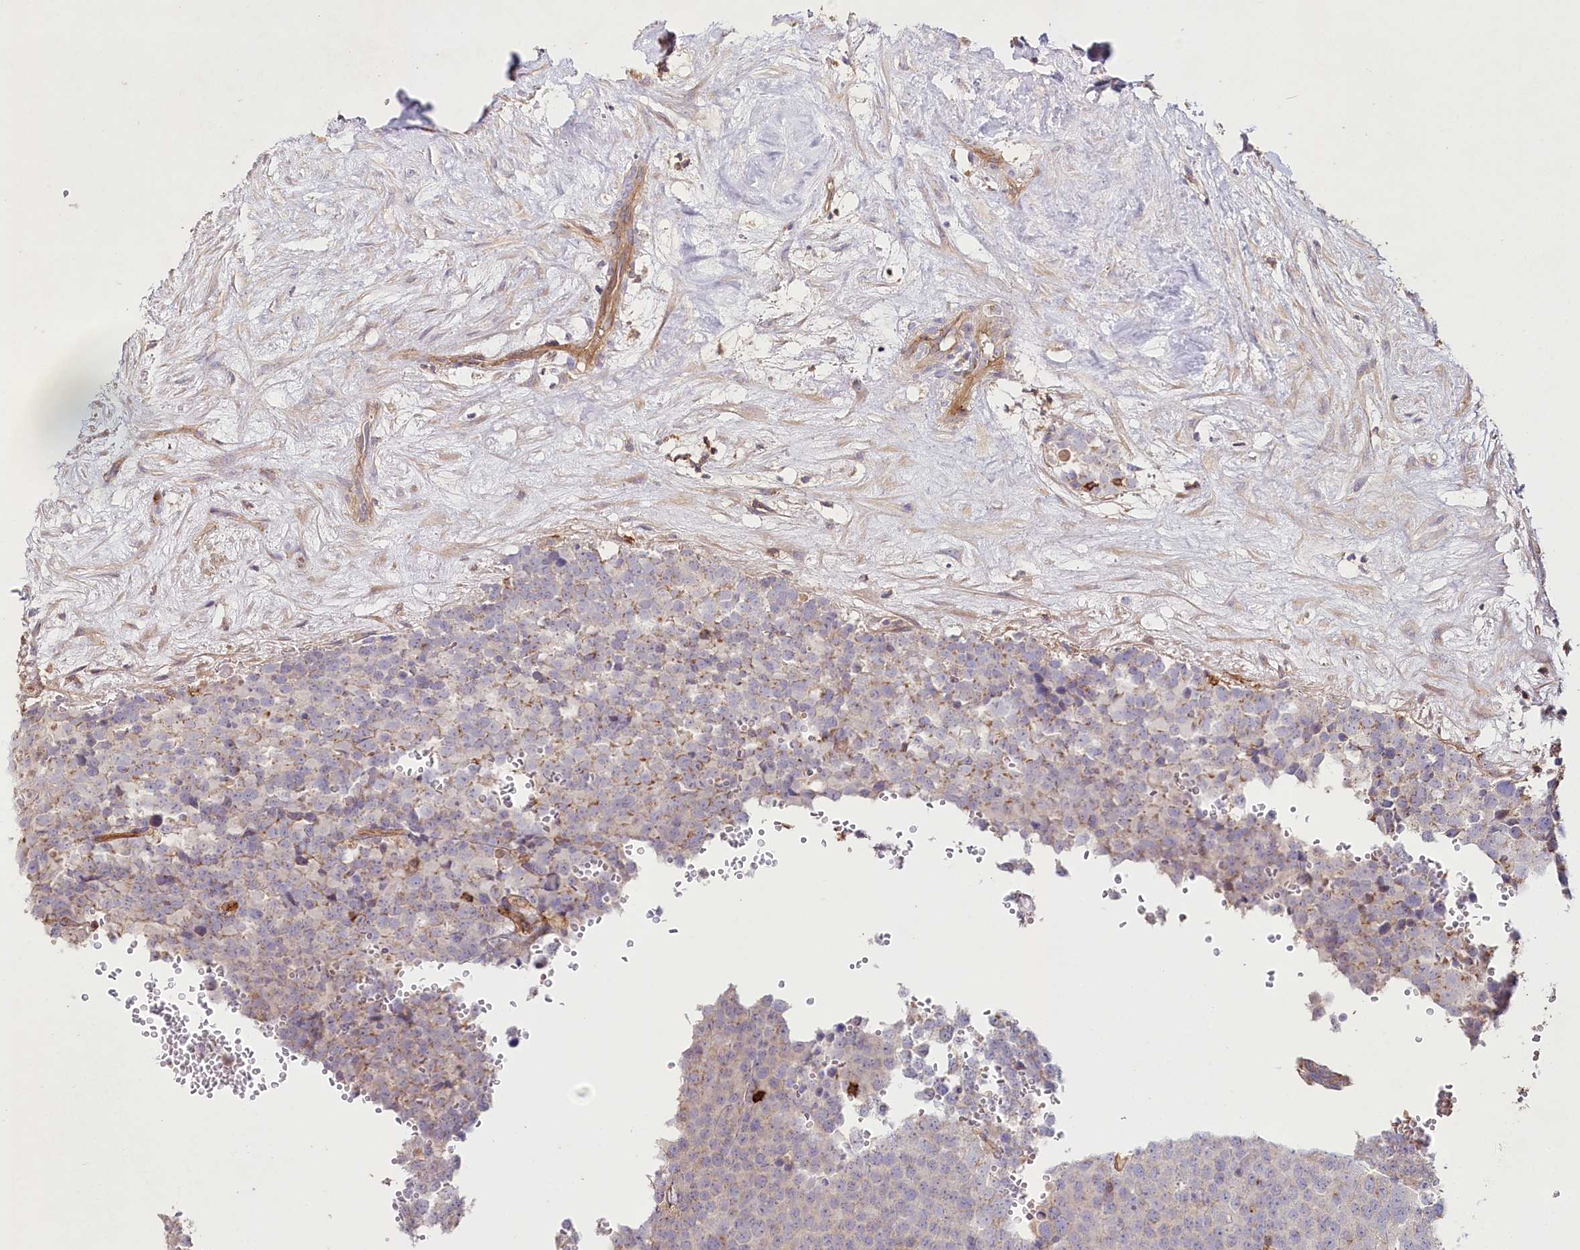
{"staining": {"intensity": "moderate", "quantity": "<25%", "location": "cytoplasmic/membranous"}, "tissue": "testis cancer", "cell_type": "Tumor cells", "image_type": "cancer", "snomed": [{"axis": "morphology", "description": "Seminoma, NOS"}, {"axis": "topography", "description": "Testis"}], "caption": "Protein expression analysis of human testis cancer (seminoma) reveals moderate cytoplasmic/membranous positivity in approximately <25% of tumor cells. Immunohistochemistry stains the protein of interest in brown and the nuclei are stained blue.", "gene": "RBP5", "patient": {"sex": "male", "age": 71}}